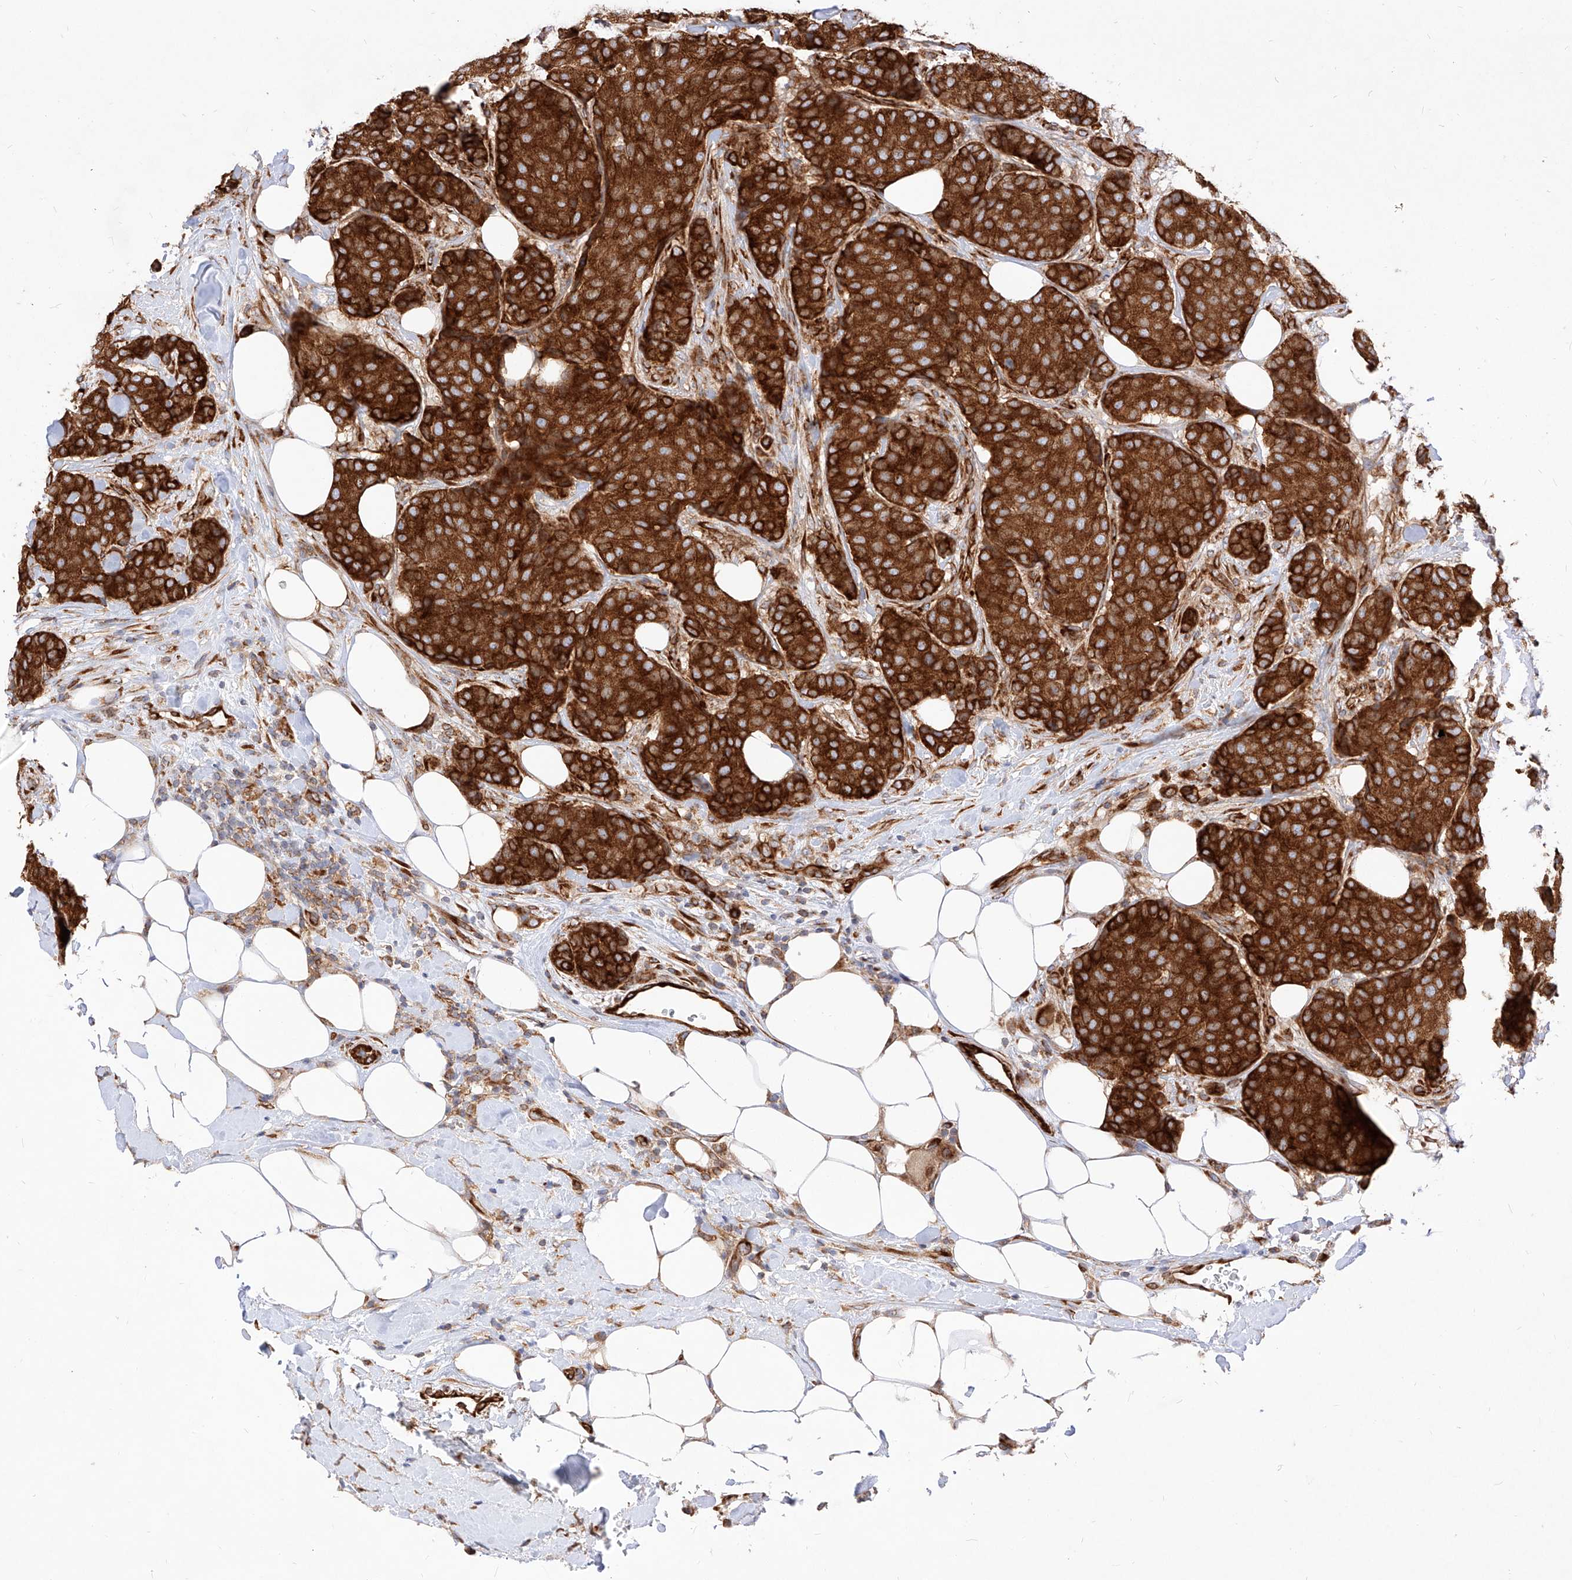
{"staining": {"intensity": "strong", "quantity": ">75%", "location": "cytoplasmic/membranous"}, "tissue": "breast cancer", "cell_type": "Tumor cells", "image_type": "cancer", "snomed": [{"axis": "morphology", "description": "Duct carcinoma"}, {"axis": "topography", "description": "Breast"}], "caption": "Breast cancer stained with DAB (3,3'-diaminobenzidine) immunohistochemistry (IHC) demonstrates high levels of strong cytoplasmic/membranous staining in approximately >75% of tumor cells. The staining was performed using DAB (3,3'-diaminobenzidine), with brown indicating positive protein expression. Nuclei are stained blue with hematoxylin.", "gene": "CSGALNACT2", "patient": {"sex": "female", "age": 75}}